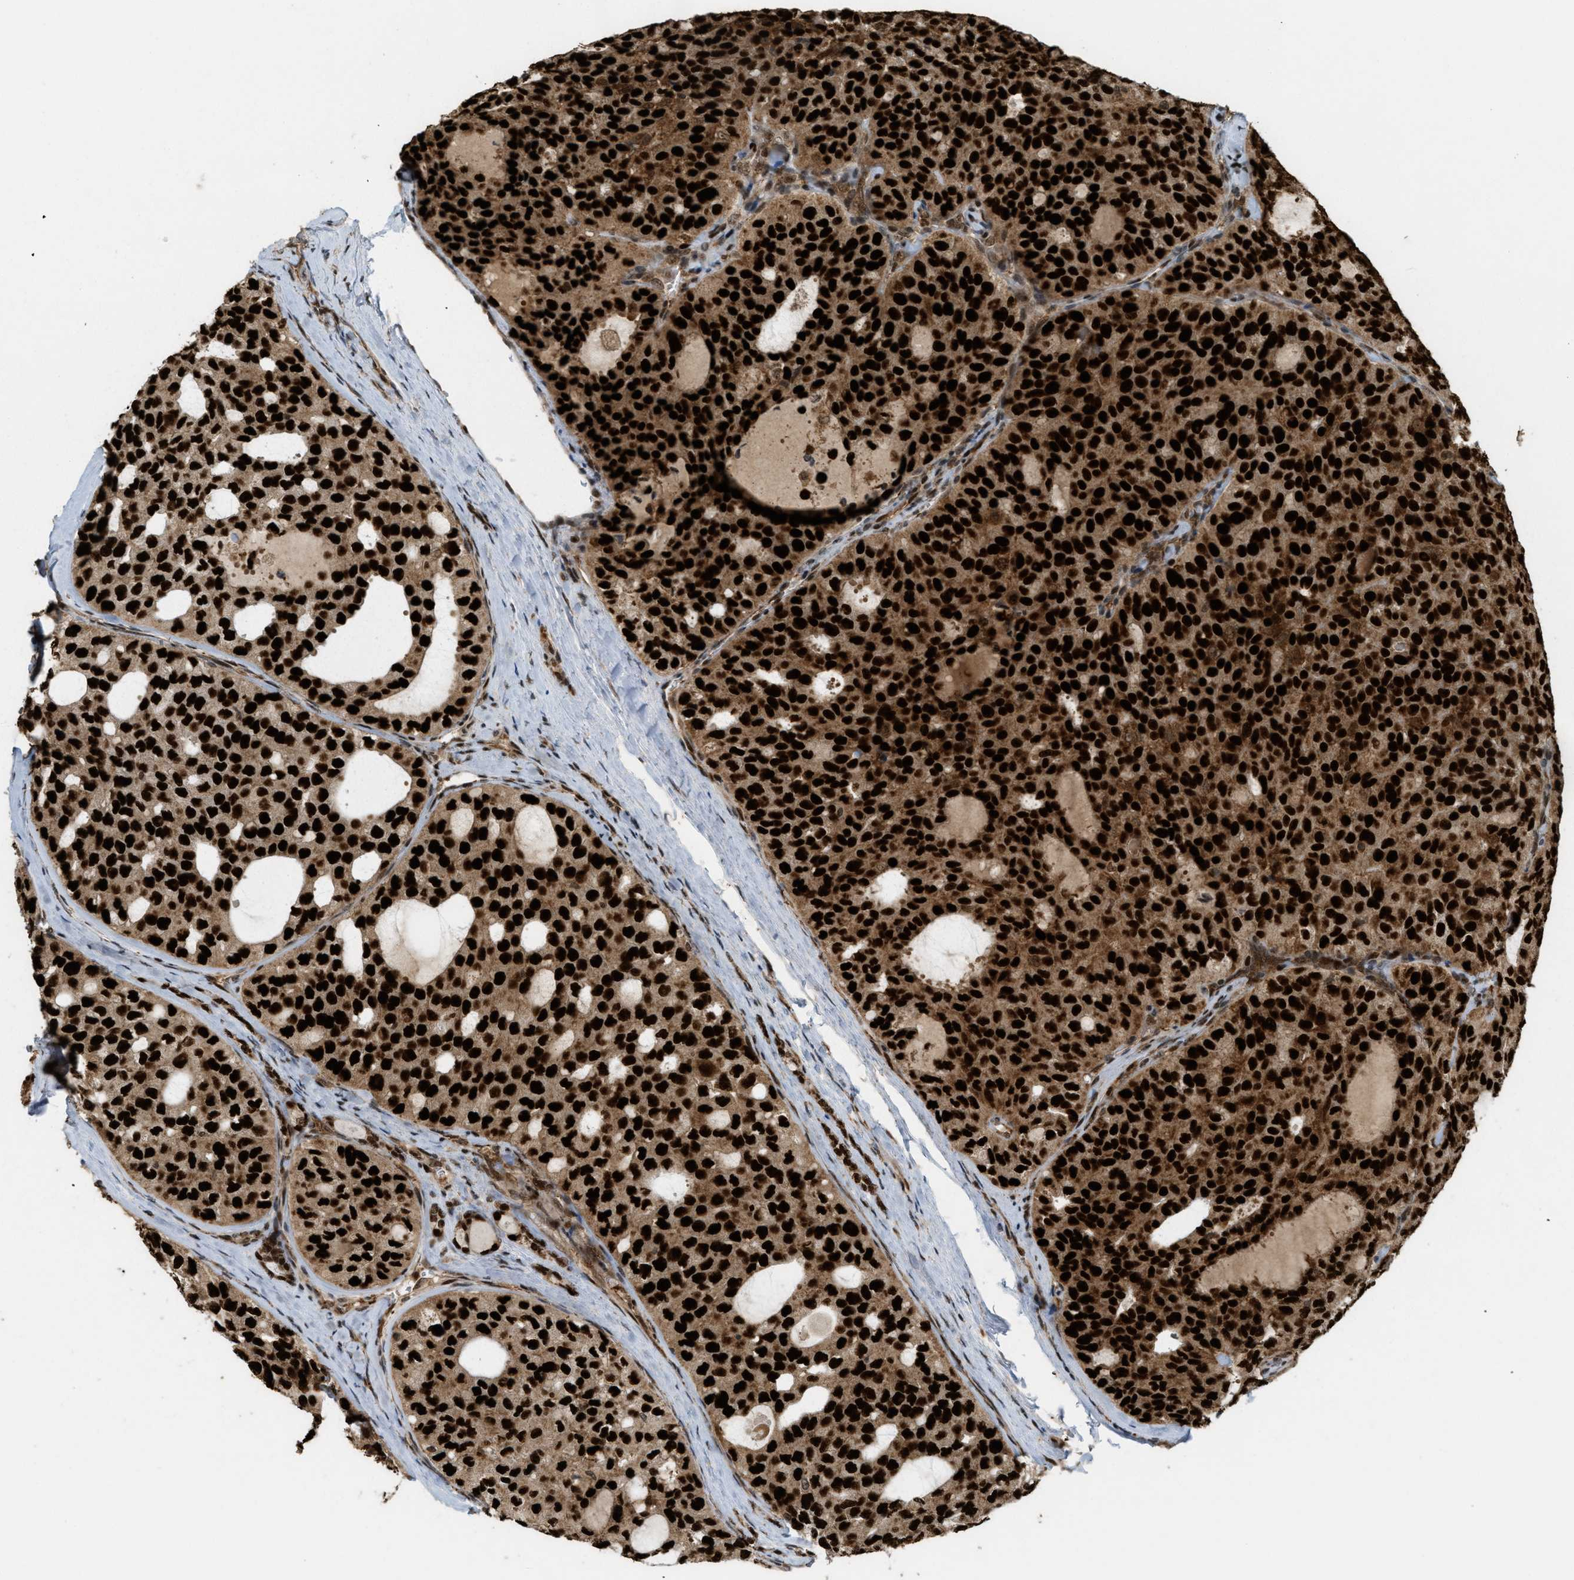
{"staining": {"intensity": "strong", "quantity": ">75%", "location": "cytoplasmic/membranous,nuclear"}, "tissue": "thyroid cancer", "cell_type": "Tumor cells", "image_type": "cancer", "snomed": [{"axis": "morphology", "description": "Follicular adenoma carcinoma, NOS"}, {"axis": "topography", "description": "Thyroid gland"}], "caption": "This photomicrograph displays immunohistochemistry staining of human thyroid cancer (follicular adenoma carcinoma), with high strong cytoplasmic/membranous and nuclear positivity in approximately >75% of tumor cells.", "gene": "TLK1", "patient": {"sex": "male", "age": 75}}